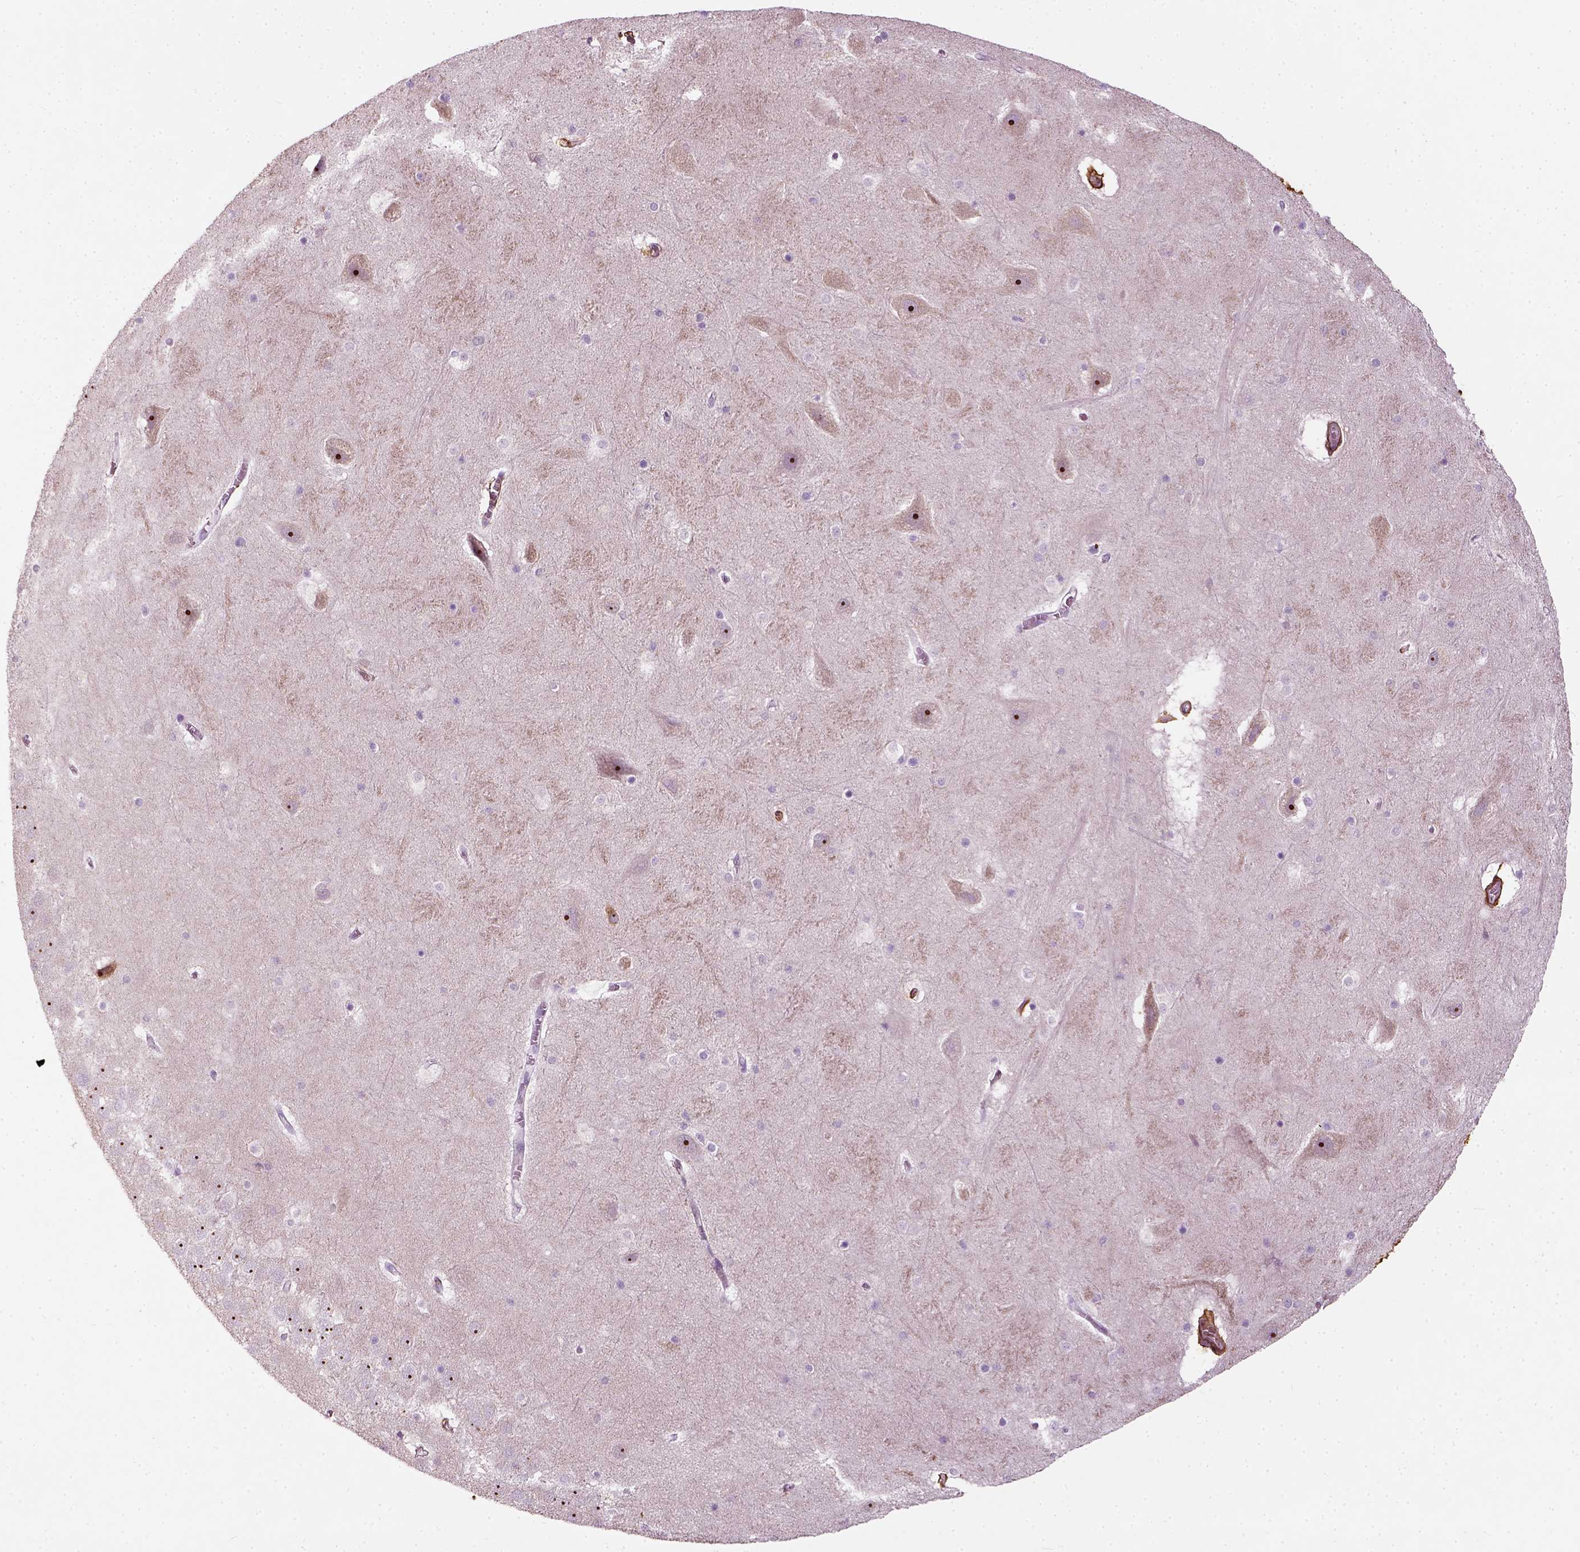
{"staining": {"intensity": "negative", "quantity": "none", "location": "none"}, "tissue": "hippocampus", "cell_type": "Glial cells", "image_type": "normal", "snomed": [{"axis": "morphology", "description": "Normal tissue, NOS"}, {"axis": "topography", "description": "Hippocampus"}], "caption": "This is an immunohistochemistry image of benign hippocampus. There is no expression in glial cells.", "gene": "COL6A2", "patient": {"sex": "male", "age": 45}}